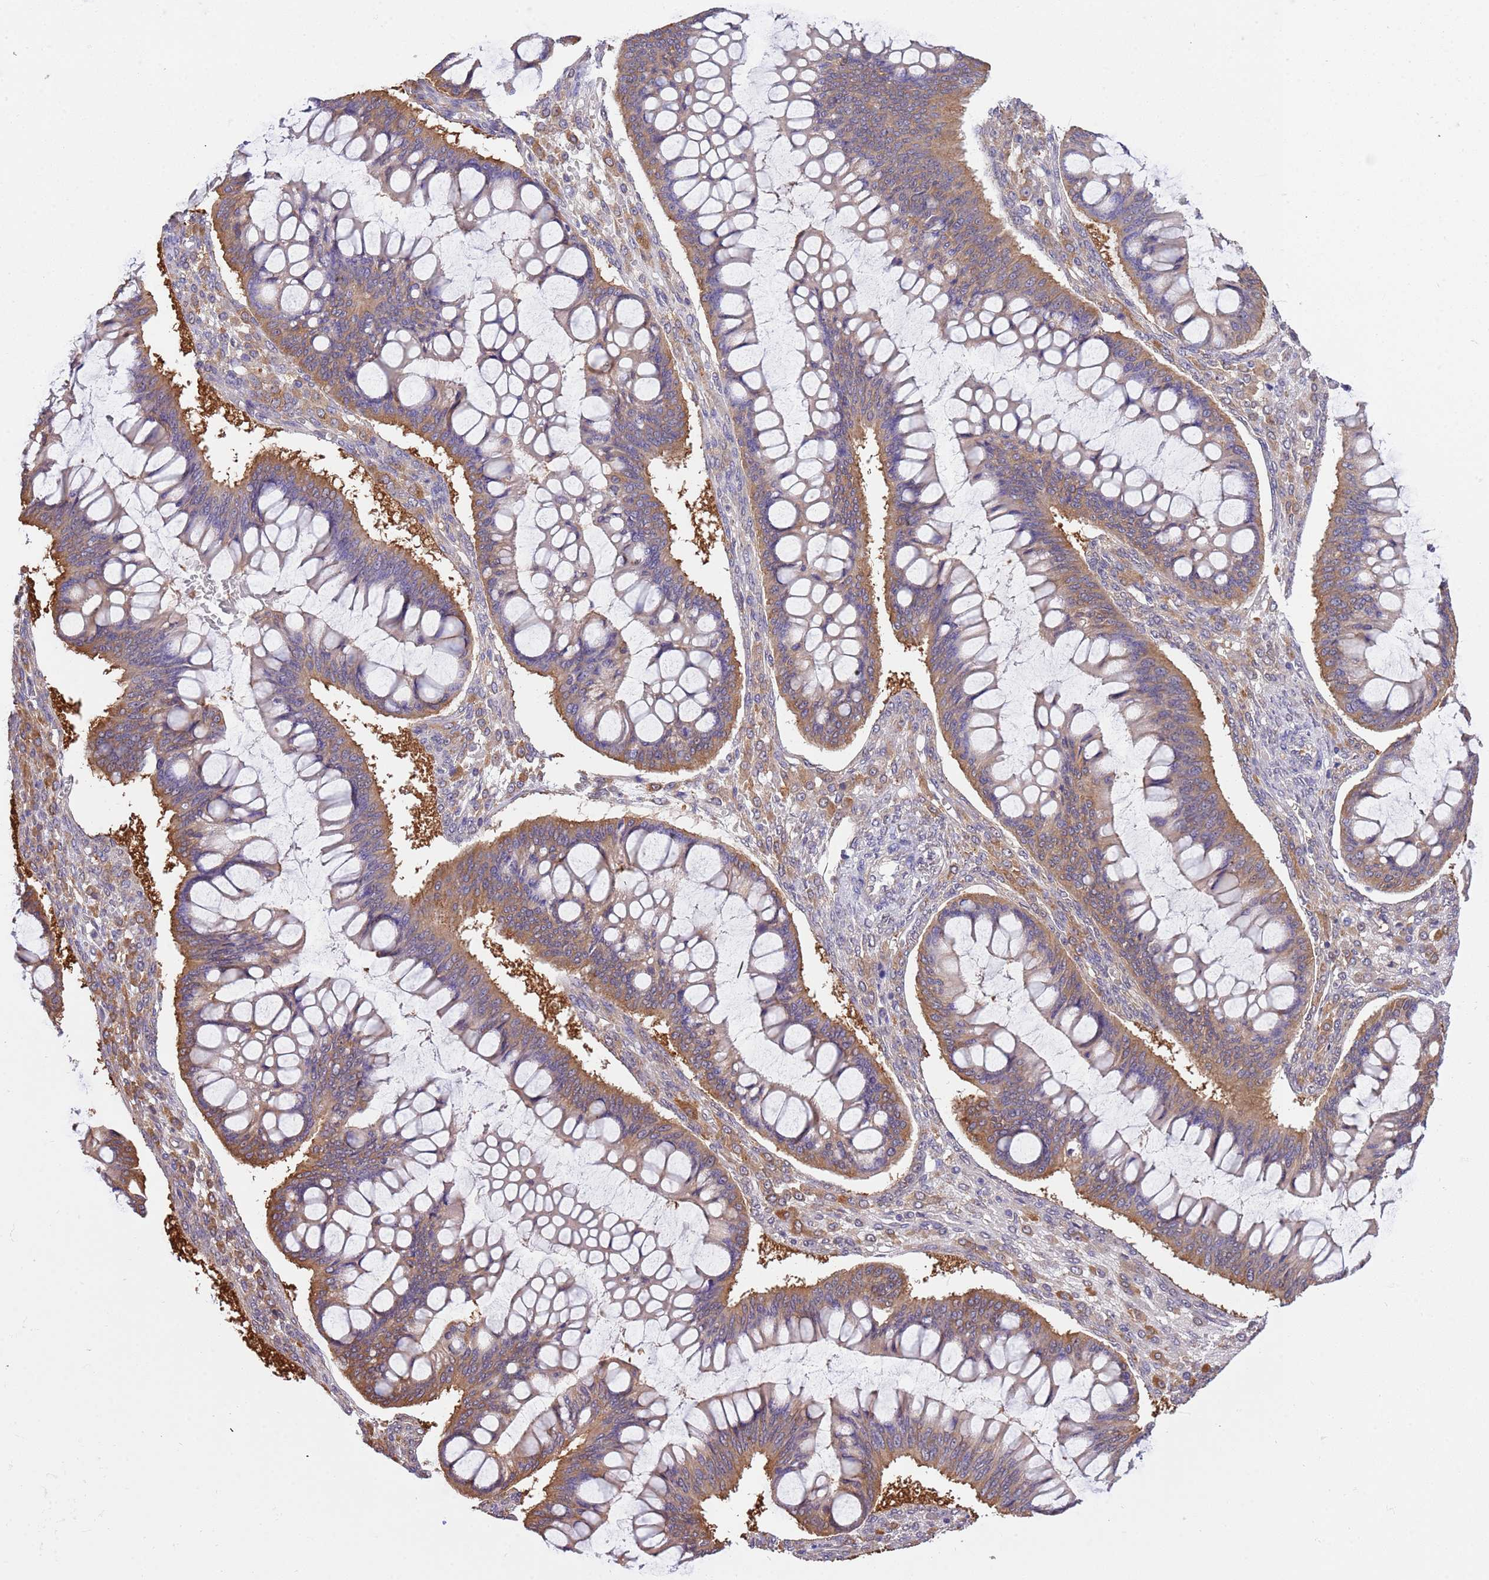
{"staining": {"intensity": "moderate", "quantity": ">75%", "location": "cytoplasmic/membranous"}, "tissue": "ovarian cancer", "cell_type": "Tumor cells", "image_type": "cancer", "snomed": [{"axis": "morphology", "description": "Cystadenocarcinoma, mucinous, NOS"}, {"axis": "topography", "description": "Ovary"}], "caption": "Immunohistochemistry (IHC) histopathology image of neoplastic tissue: ovarian mucinous cystadenocarcinoma stained using immunohistochemistry reveals medium levels of moderate protein expression localized specifically in the cytoplasmic/membranous of tumor cells, appearing as a cytoplasmic/membranous brown color.", "gene": "STIP1", "patient": {"sex": "female", "age": 73}}